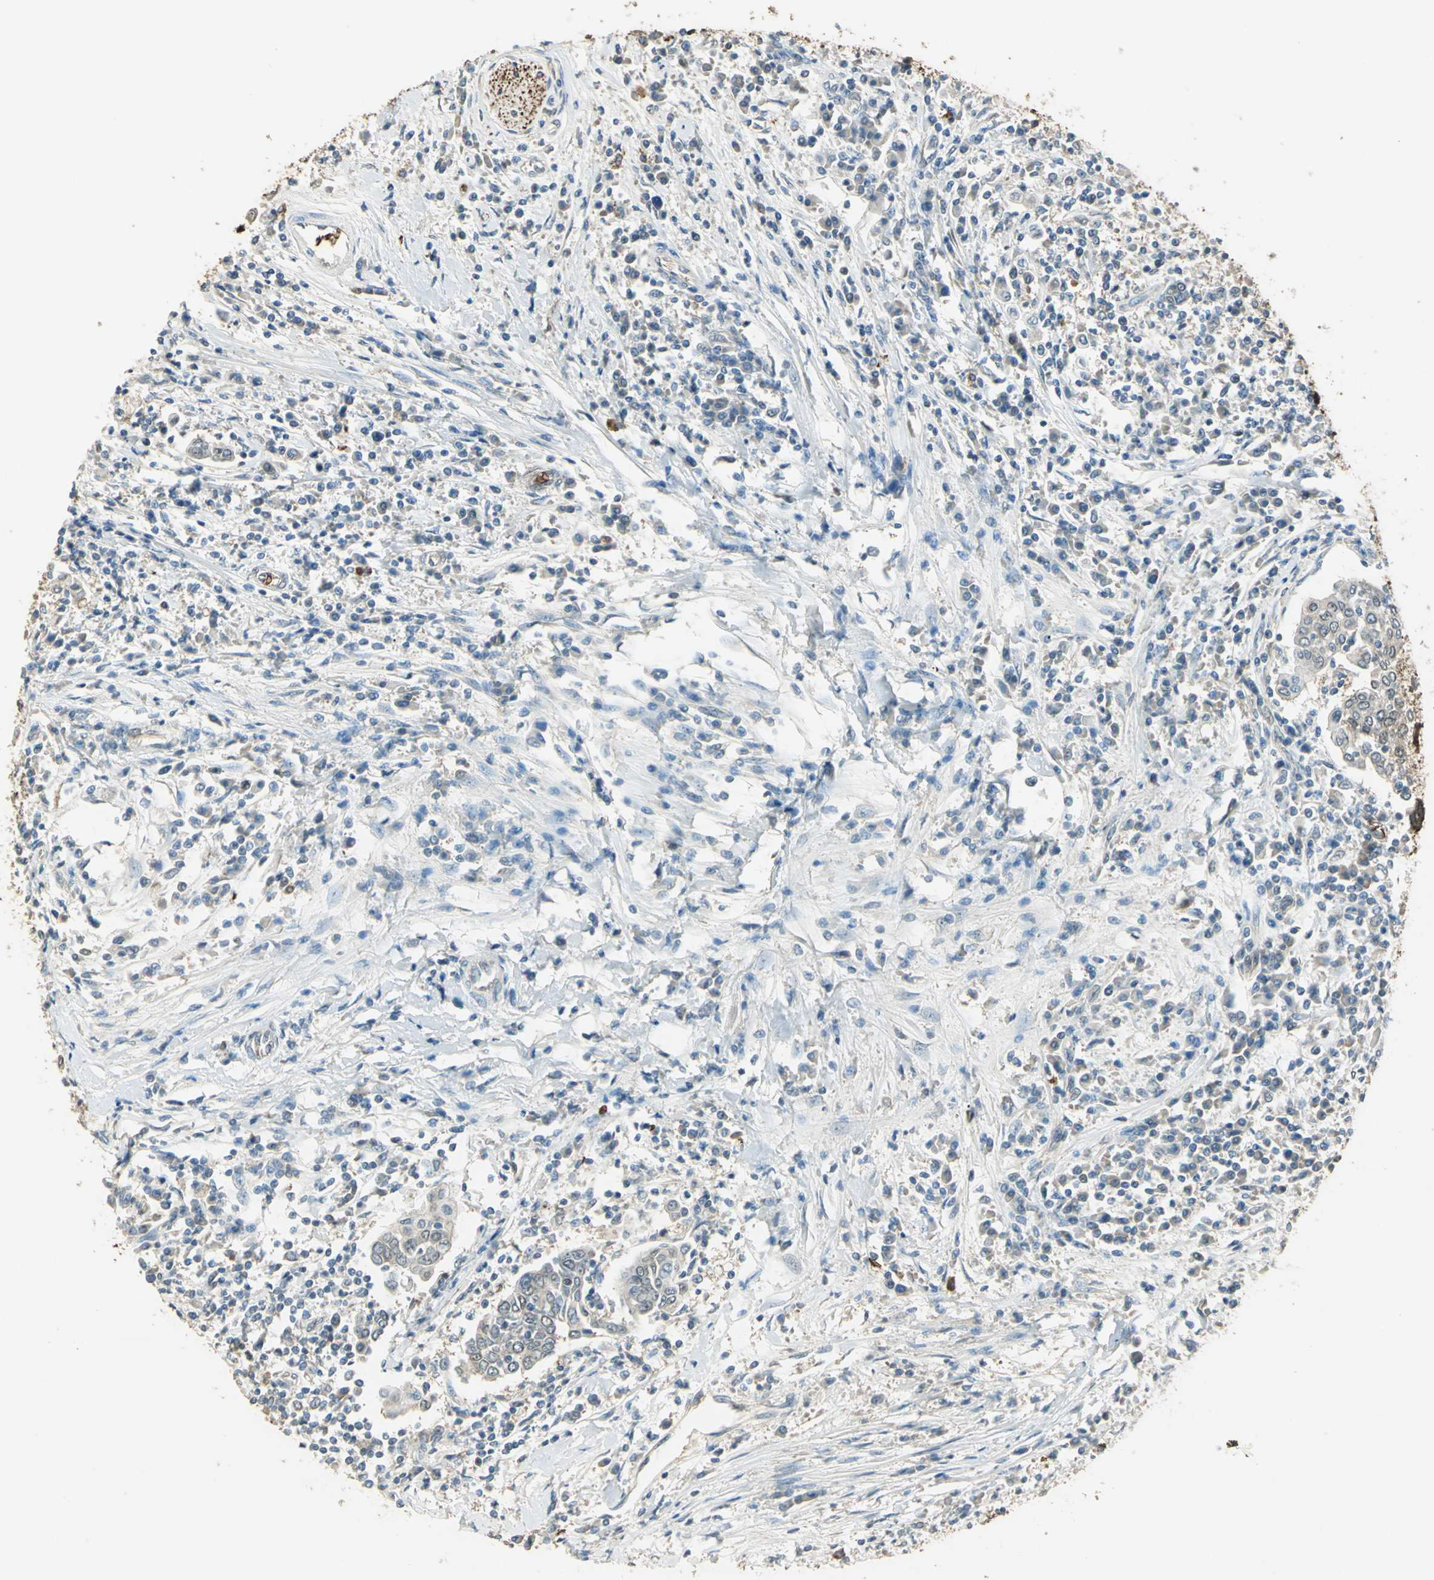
{"staining": {"intensity": "weak", "quantity": "25%-75%", "location": "cytoplasmic/membranous"}, "tissue": "cervical cancer", "cell_type": "Tumor cells", "image_type": "cancer", "snomed": [{"axis": "morphology", "description": "Squamous cell carcinoma, NOS"}, {"axis": "topography", "description": "Cervix"}], "caption": "Human cervical cancer stained for a protein (brown) displays weak cytoplasmic/membranous positive staining in approximately 25%-75% of tumor cells.", "gene": "DDAH1", "patient": {"sex": "female", "age": 40}}